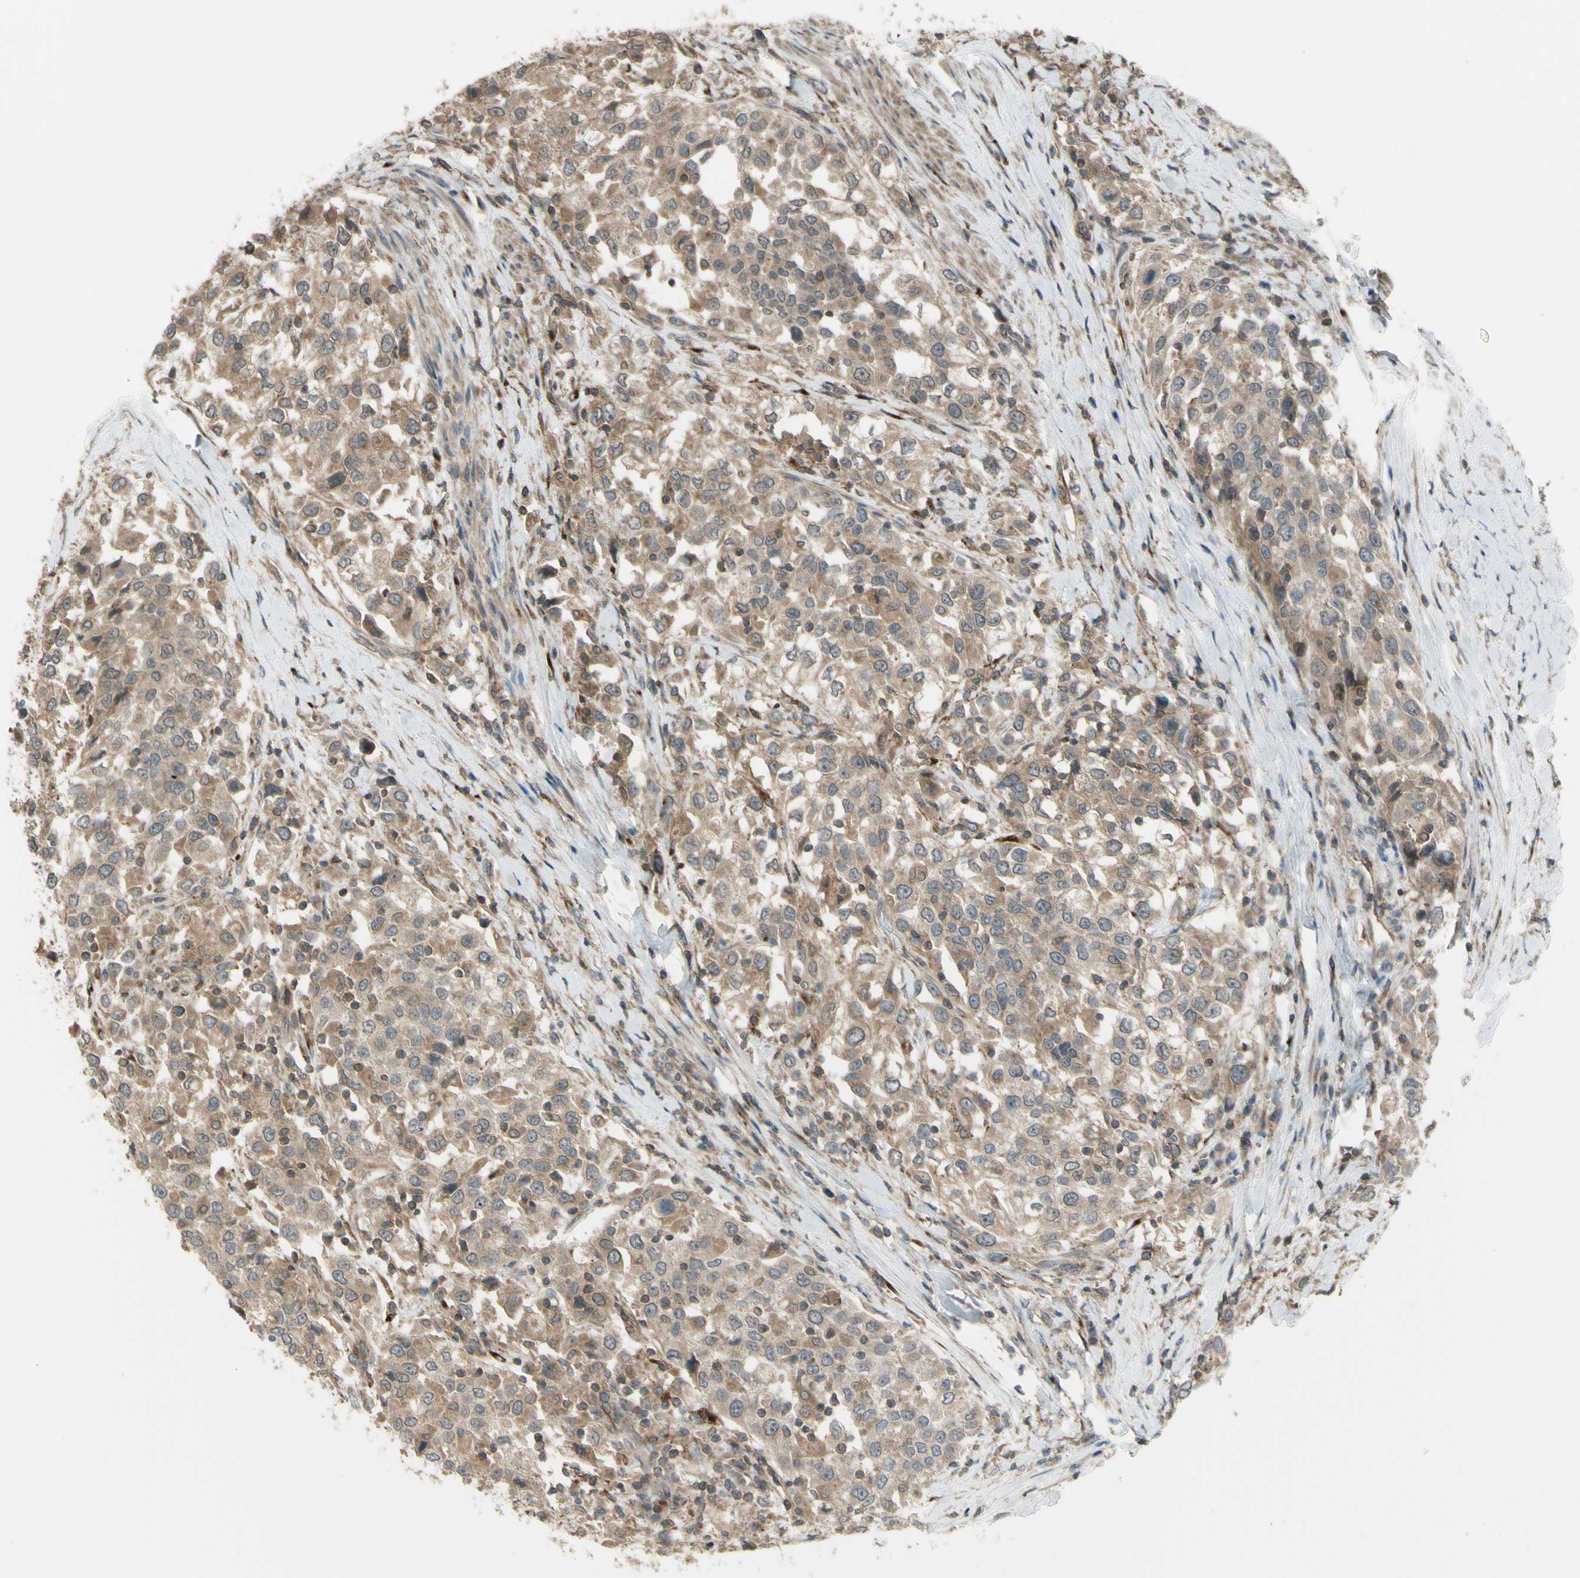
{"staining": {"intensity": "weak", "quantity": "25%-75%", "location": "cytoplasmic/membranous,nuclear"}, "tissue": "urothelial cancer", "cell_type": "Tumor cells", "image_type": "cancer", "snomed": [{"axis": "morphology", "description": "Urothelial carcinoma, High grade"}, {"axis": "topography", "description": "Urinary bladder"}], "caption": "Tumor cells show weak cytoplasmic/membranous and nuclear staining in approximately 25%-75% of cells in urothelial cancer.", "gene": "FLII", "patient": {"sex": "female", "age": 80}}